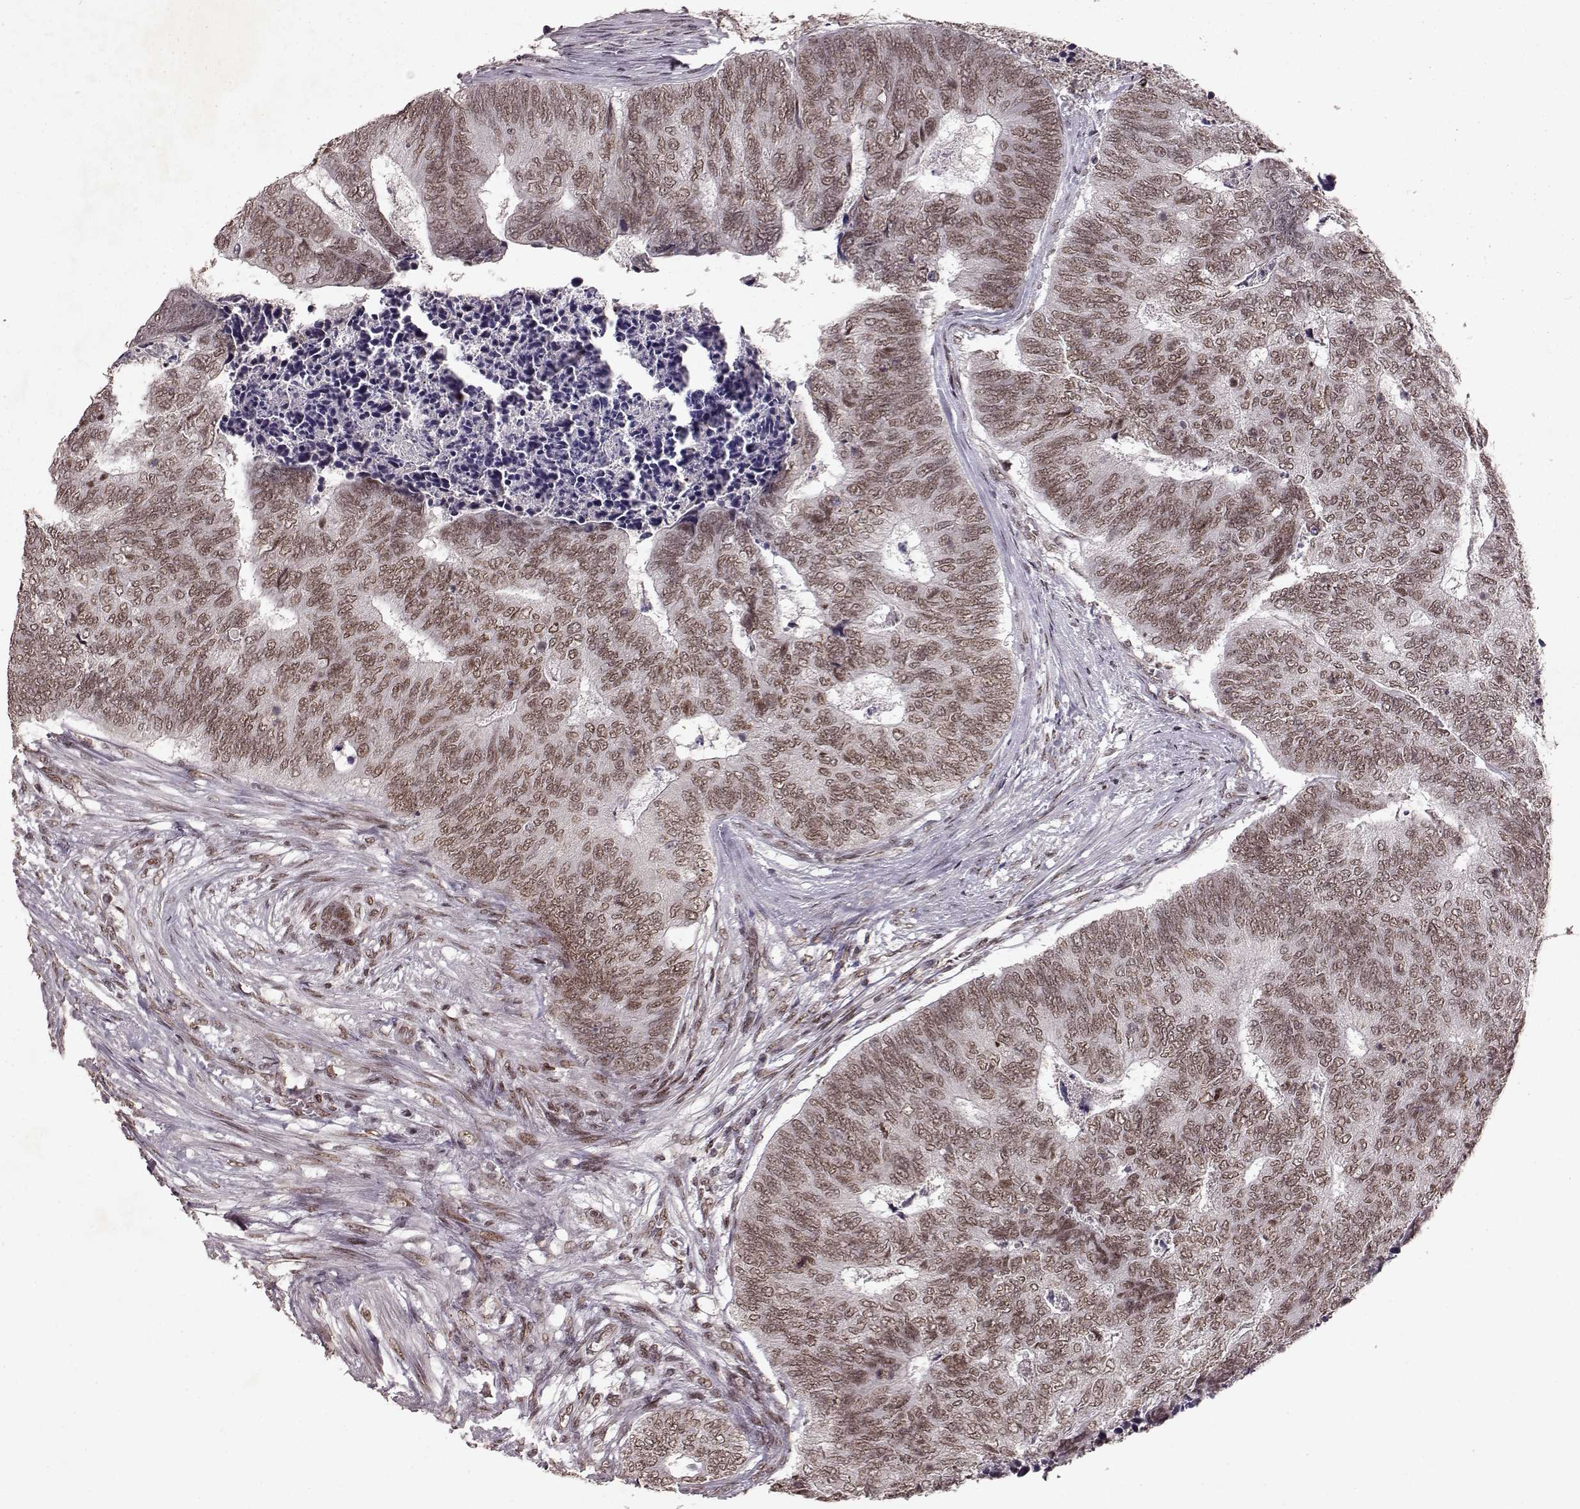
{"staining": {"intensity": "weak", "quantity": ">75%", "location": "nuclear"}, "tissue": "colorectal cancer", "cell_type": "Tumor cells", "image_type": "cancer", "snomed": [{"axis": "morphology", "description": "Adenocarcinoma, NOS"}, {"axis": "topography", "description": "Colon"}], "caption": "A brown stain highlights weak nuclear staining of a protein in human colorectal adenocarcinoma tumor cells.", "gene": "RRAGD", "patient": {"sex": "female", "age": 67}}